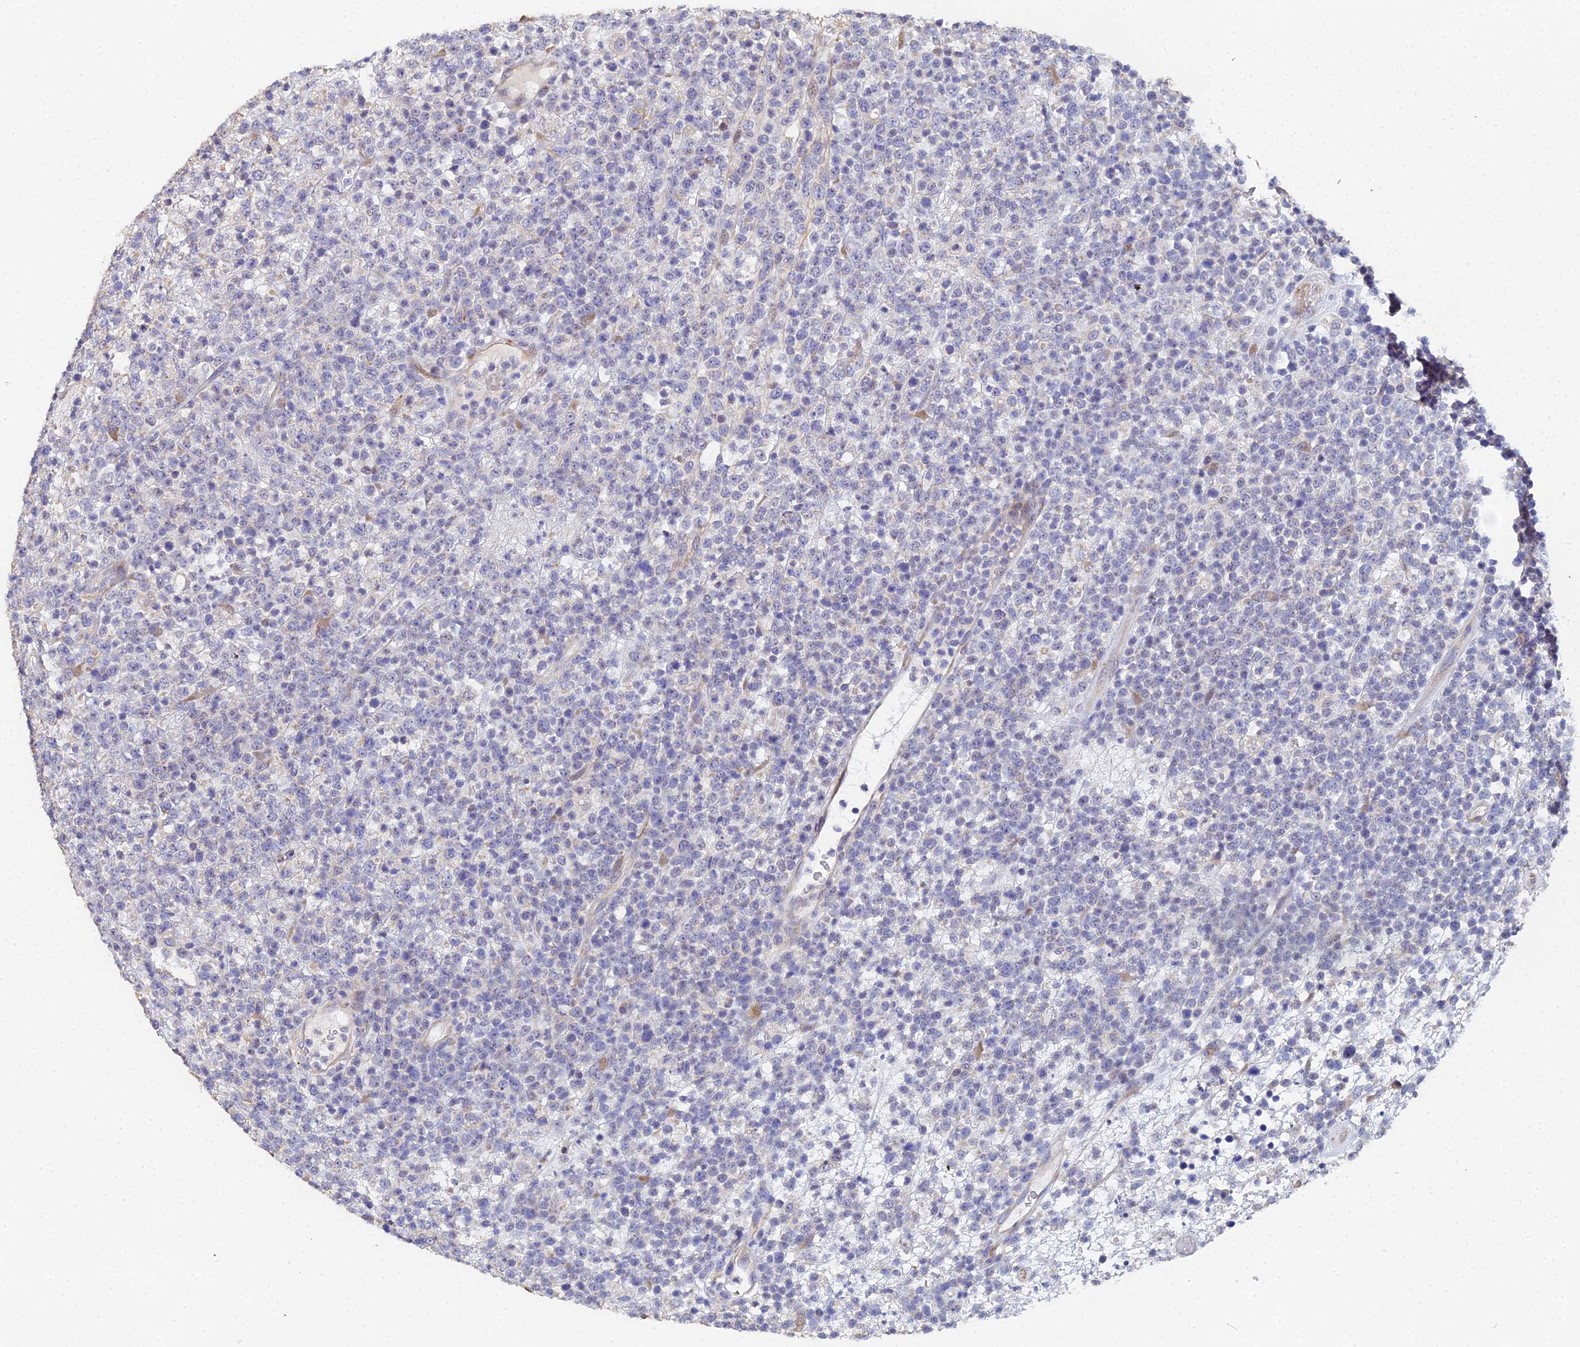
{"staining": {"intensity": "negative", "quantity": "none", "location": "none"}, "tissue": "lymphoma", "cell_type": "Tumor cells", "image_type": "cancer", "snomed": [{"axis": "morphology", "description": "Malignant lymphoma, non-Hodgkin's type, High grade"}, {"axis": "topography", "description": "Colon"}], "caption": "The immunohistochemistry photomicrograph has no significant staining in tumor cells of high-grade malignant lymphoma, non-Hodgkin's type tissue.", "gene": "ENSG00000268674", "patient": {"sex": "female", "age": 53}}